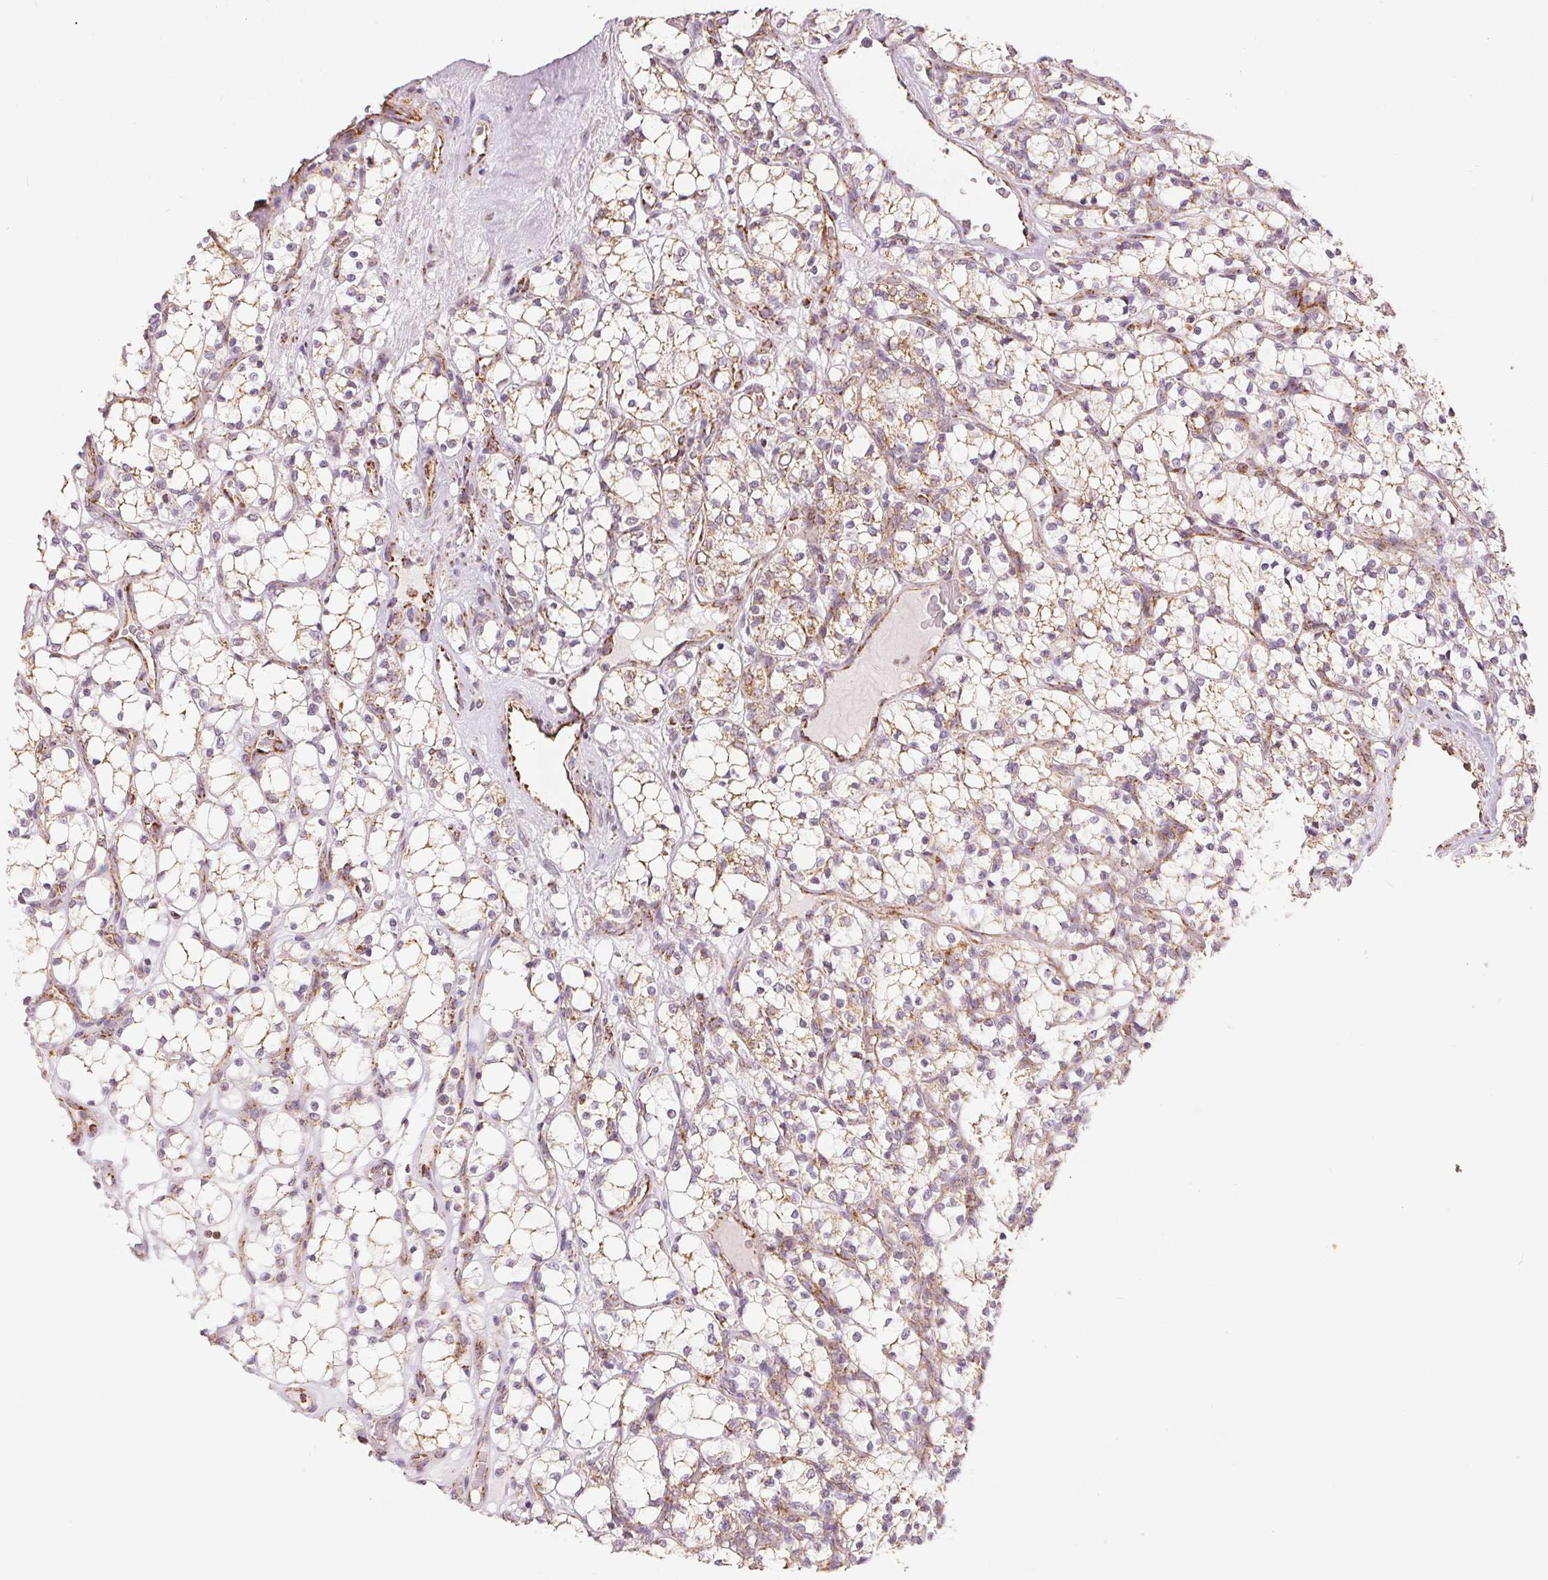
{"staining": {"intensity": "moderate", "quantity": "<25%", "location": "cytoplasmic/membranous"}, "tissue": "renal cancer", "cell_type": "Tumor cells", "image_type": "cancer", "snomed": [{"axis": "morphology", "description": "Adenocarcinoma, NOS"}, {"axis": "topography", "description": "Kidney"}], "caption": "A brown stain shows moderate cytoplasmic/membranous expression of a protein in human renal cancer (adenocarcinoma) tumor cells.", "gene": "SDHB", "patient": {"sex": "female", "age": 69}}